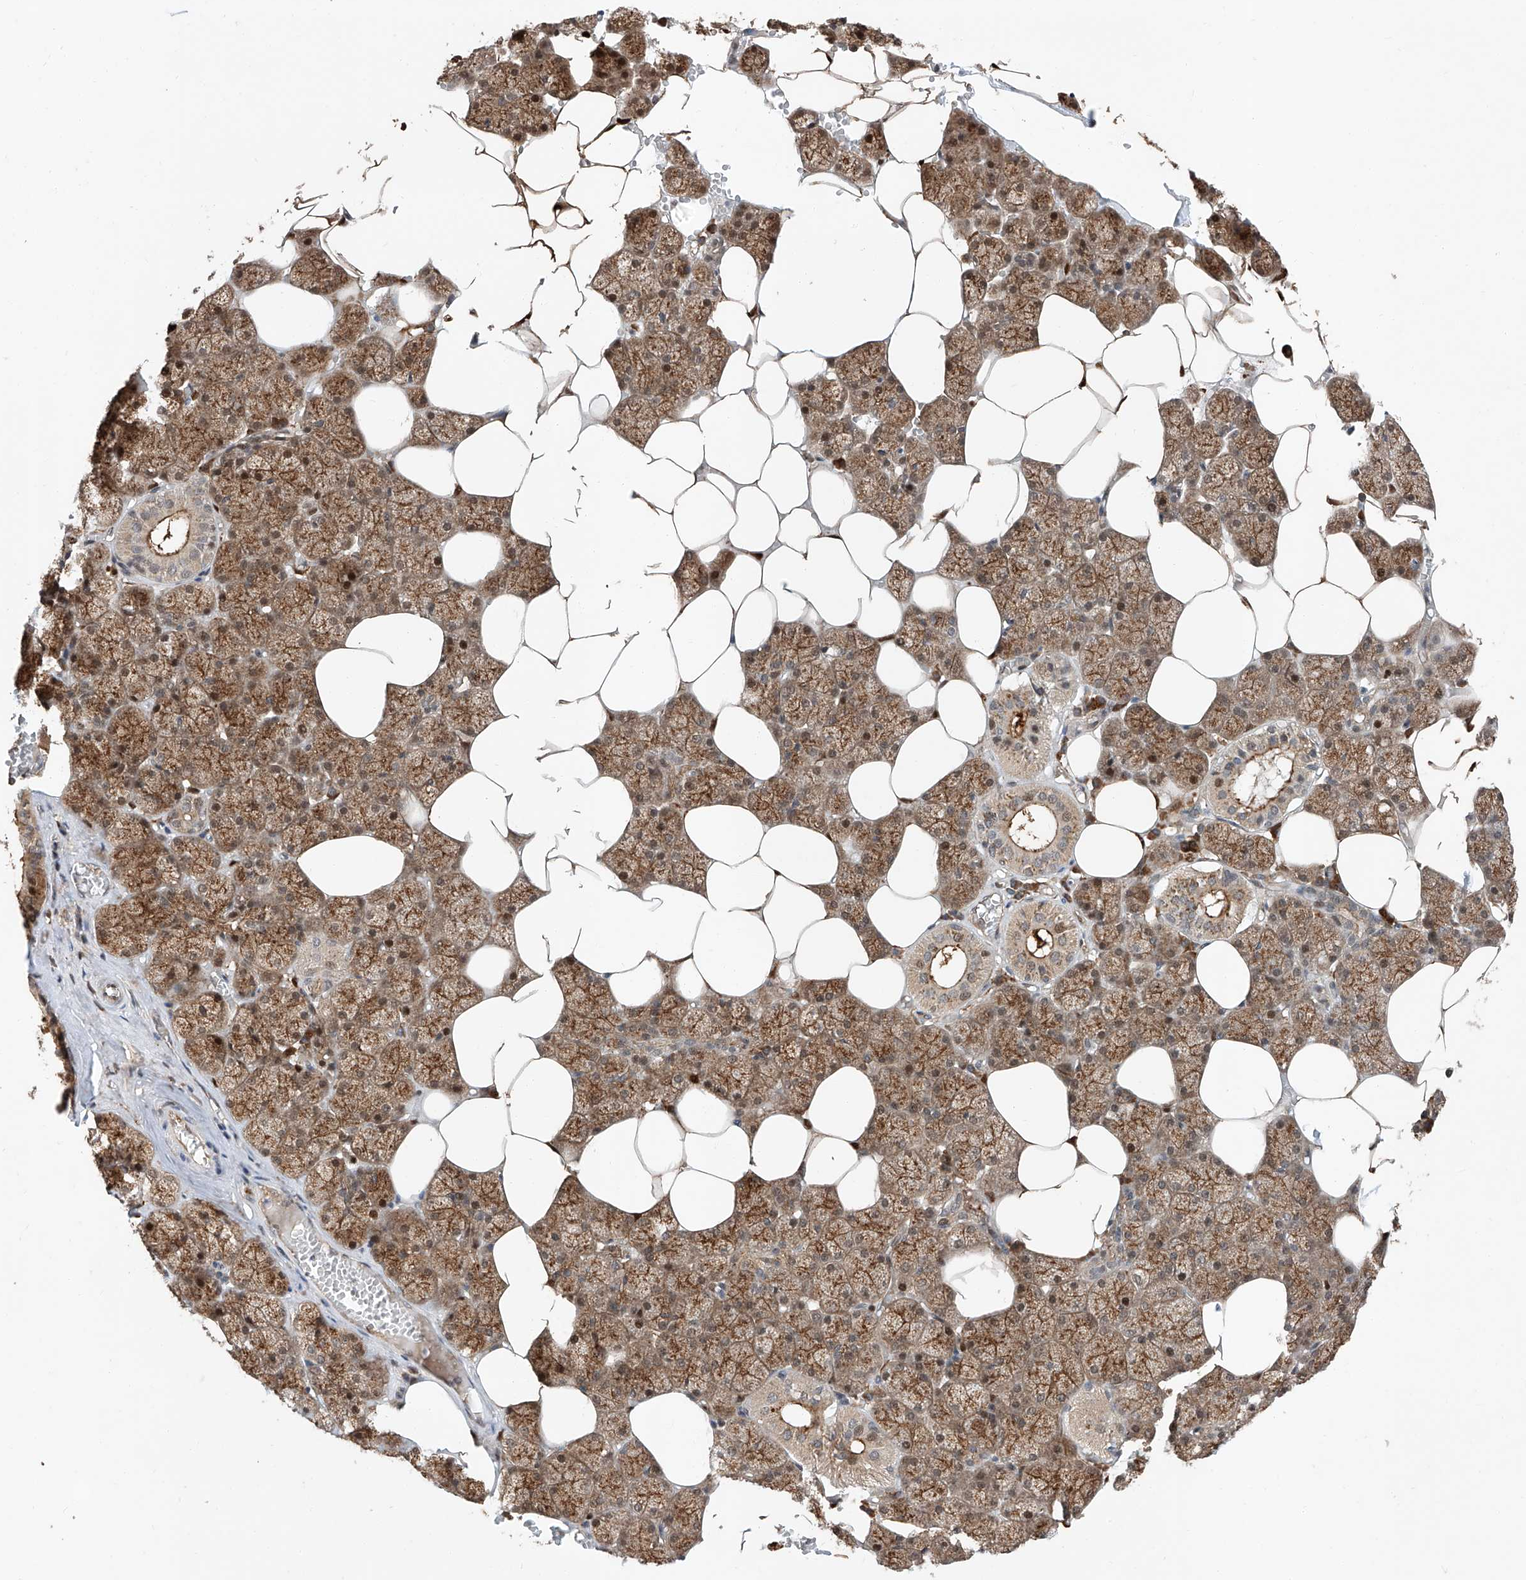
{"staining": {"intensity": "strong", "quantity": ">75%", "location": "cytoplasmic/membranous,nuclear"}, "tissue": "salivary gland", "cell_type": "Glandular cells", "image_type": "normal", "snomed": [{"axis": "morphology", "description": "Normal tissue, NOS"}, {"axis": "topography", "description": "Salivary gland"}], "caption": "Glandular cells demonstrate strong cytoplasmic/membranous,nuclear positivity in about >75% of cells in normal salivary gland.", "gene": "ZFP28", "patient": {"sex": "male", "age": 62}}